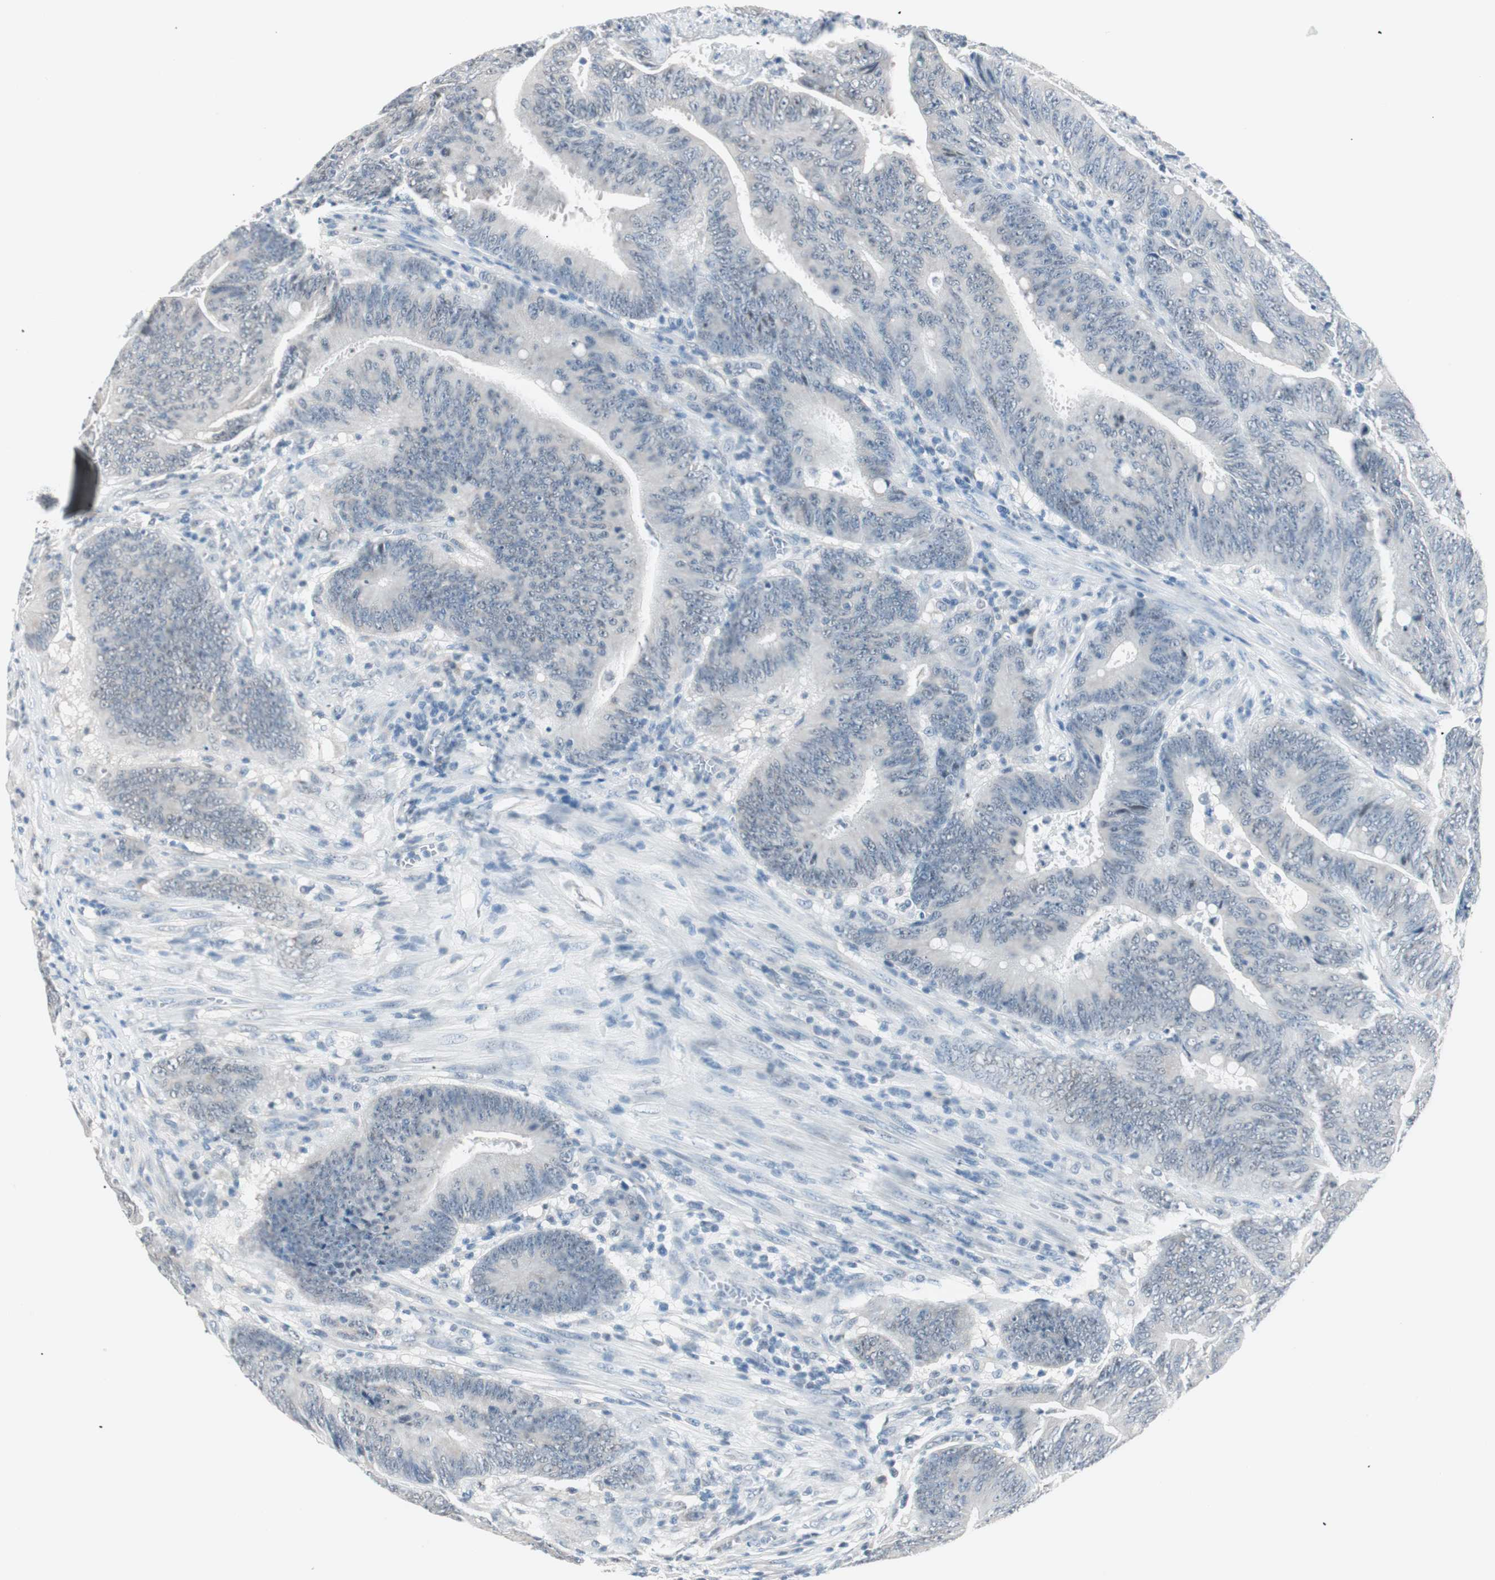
{"staining": {"intensity": "negative", "quantity": "none", "location": "none"}, "tissue": "colorectal cancer", "cell_type": "Tumor cells", "image_type": "cancer", "snomed": [{"axis": "morphology", "description": "Adenocarcinoma, NOS"}, {"axis": "topography", "description": "Colon"}], "caption": "This photomicrograph is of adenocarcinoma (colorectal) stained with IHC to label a protein in brown with the nuclei are counter-stained blue. There is no positivity in tumor cells. (Immunohistochemistry, brightfield microscopy, high magnification).", "gene": "HOXB13", "patient": {"sex": "male", "age": 45}}